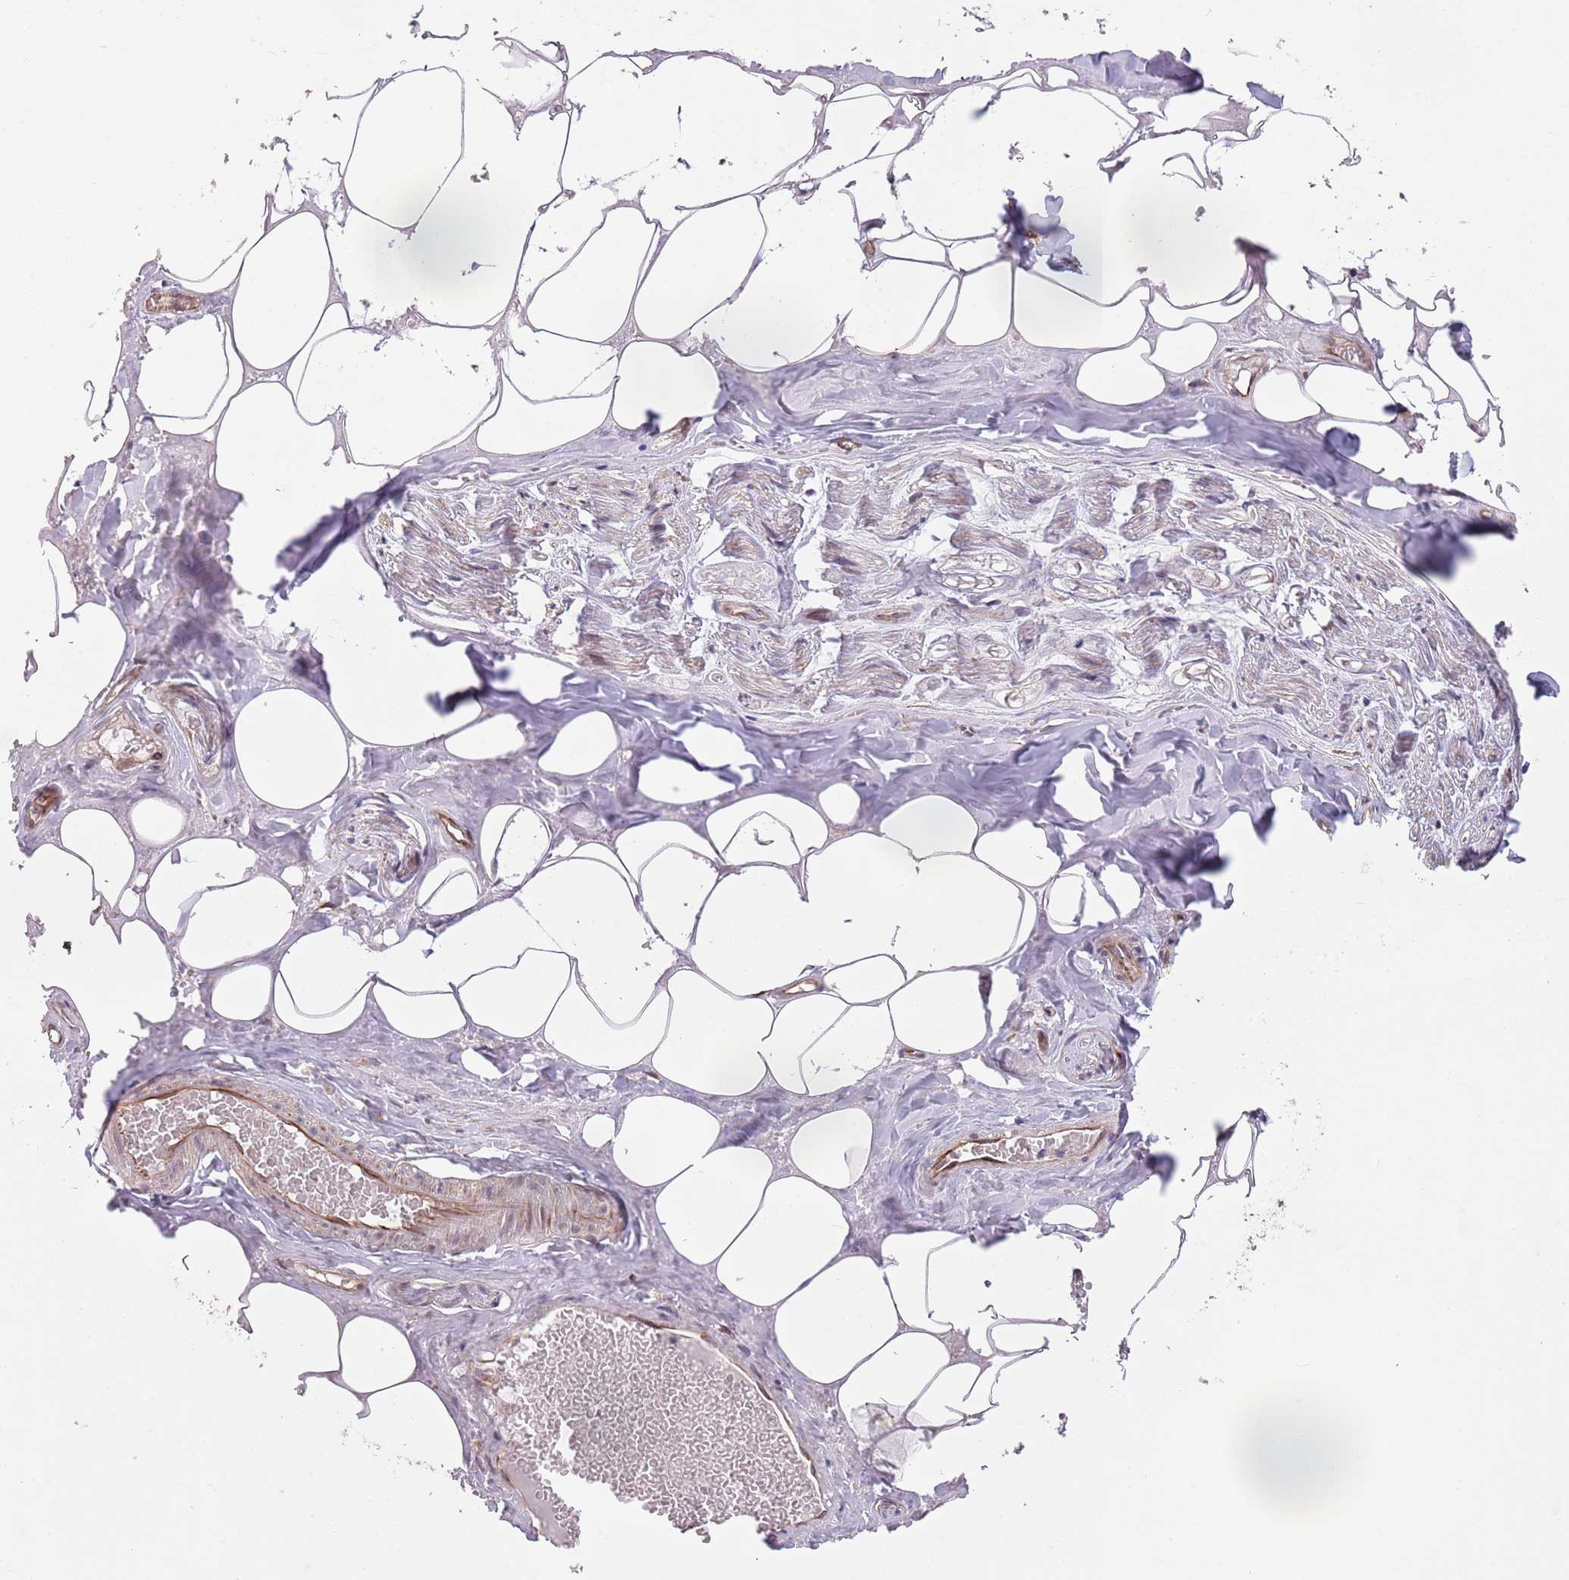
{"staining": {"intensity": "moderate", "quantity": "<25%", "location": "nuclear"}, "tissue": "adipose tissue", "cell_type": "Adipocytes", "image_type": "normal", "snomed": [{"axis": "morphology", "description": "Normal tissue, NOS"}, {"axis": "topography", "description": "Salivary gland"}, {"axis": "topography", "description": "Peripheral nerve tissue"}], "caption": "IHC photomicrograph of unremarkable adipose tissue stained for a protein (brown), which shows low levels of moderate nuclear positivity in about <25% of adipocytes.", "gene": "CHD9", "patient": {"sex": "male", "age": 38}}